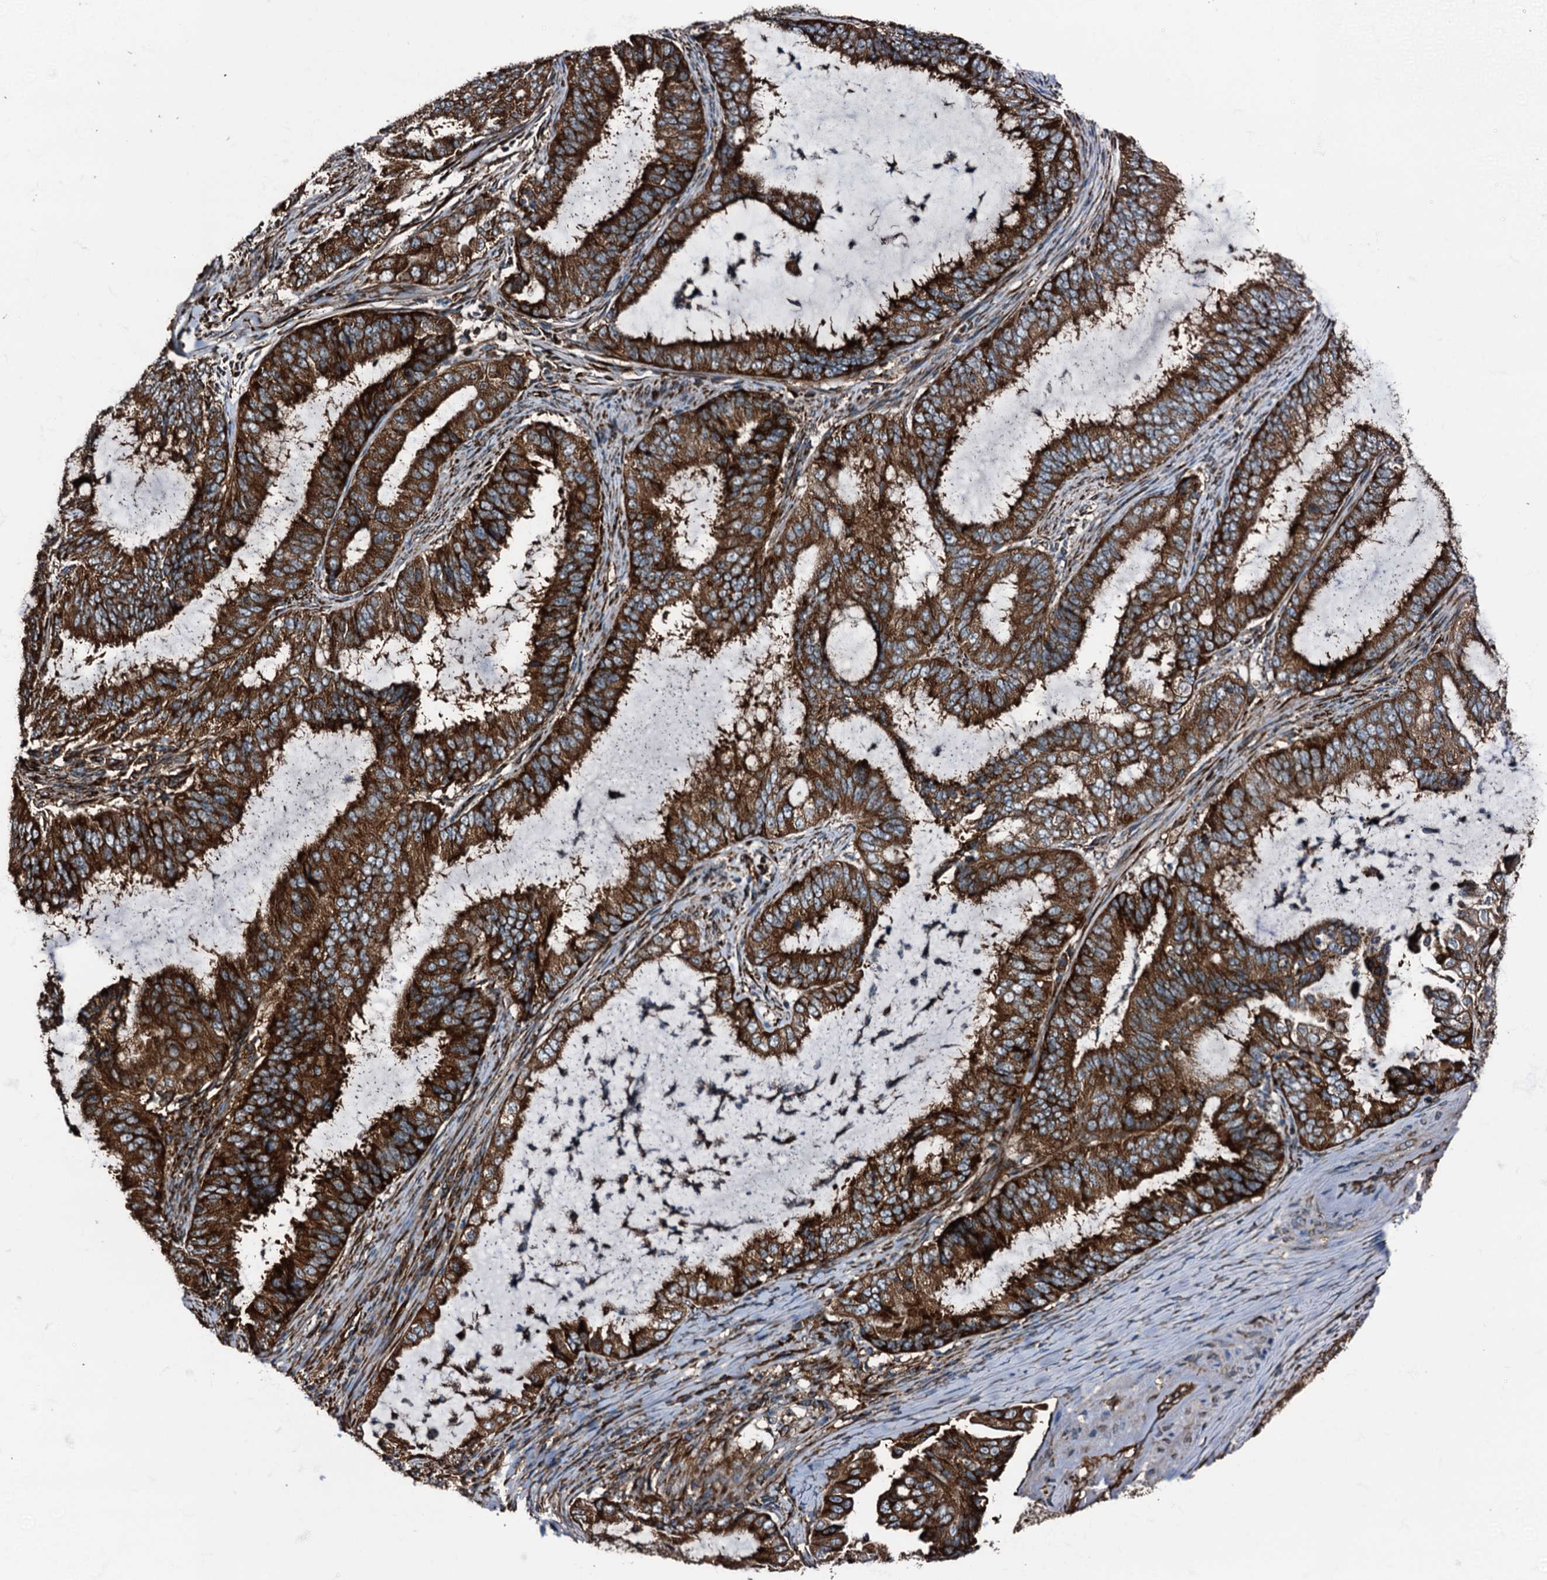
{"staining": {"intensity": "strong", "quantity": ">75%", "location": "cytoplasmic/membranous"}, "tissue": "endometrial cancer", "cell_type": "Tumor cells", "image_type": "cancer", "snomed": [{"axis": "morphology", "description": "Adenocarcinoma, NOS"}, {"axis": "topography", "description": "Endometrium"}], "caption": "Protein staining shows strong cytoplasmic/membranous positivity in about >75% of tumor cells in adenocarcinoma (endometrial).", "gene": "ATP2C1", "patient": {"sex": "female", "age": 51}}